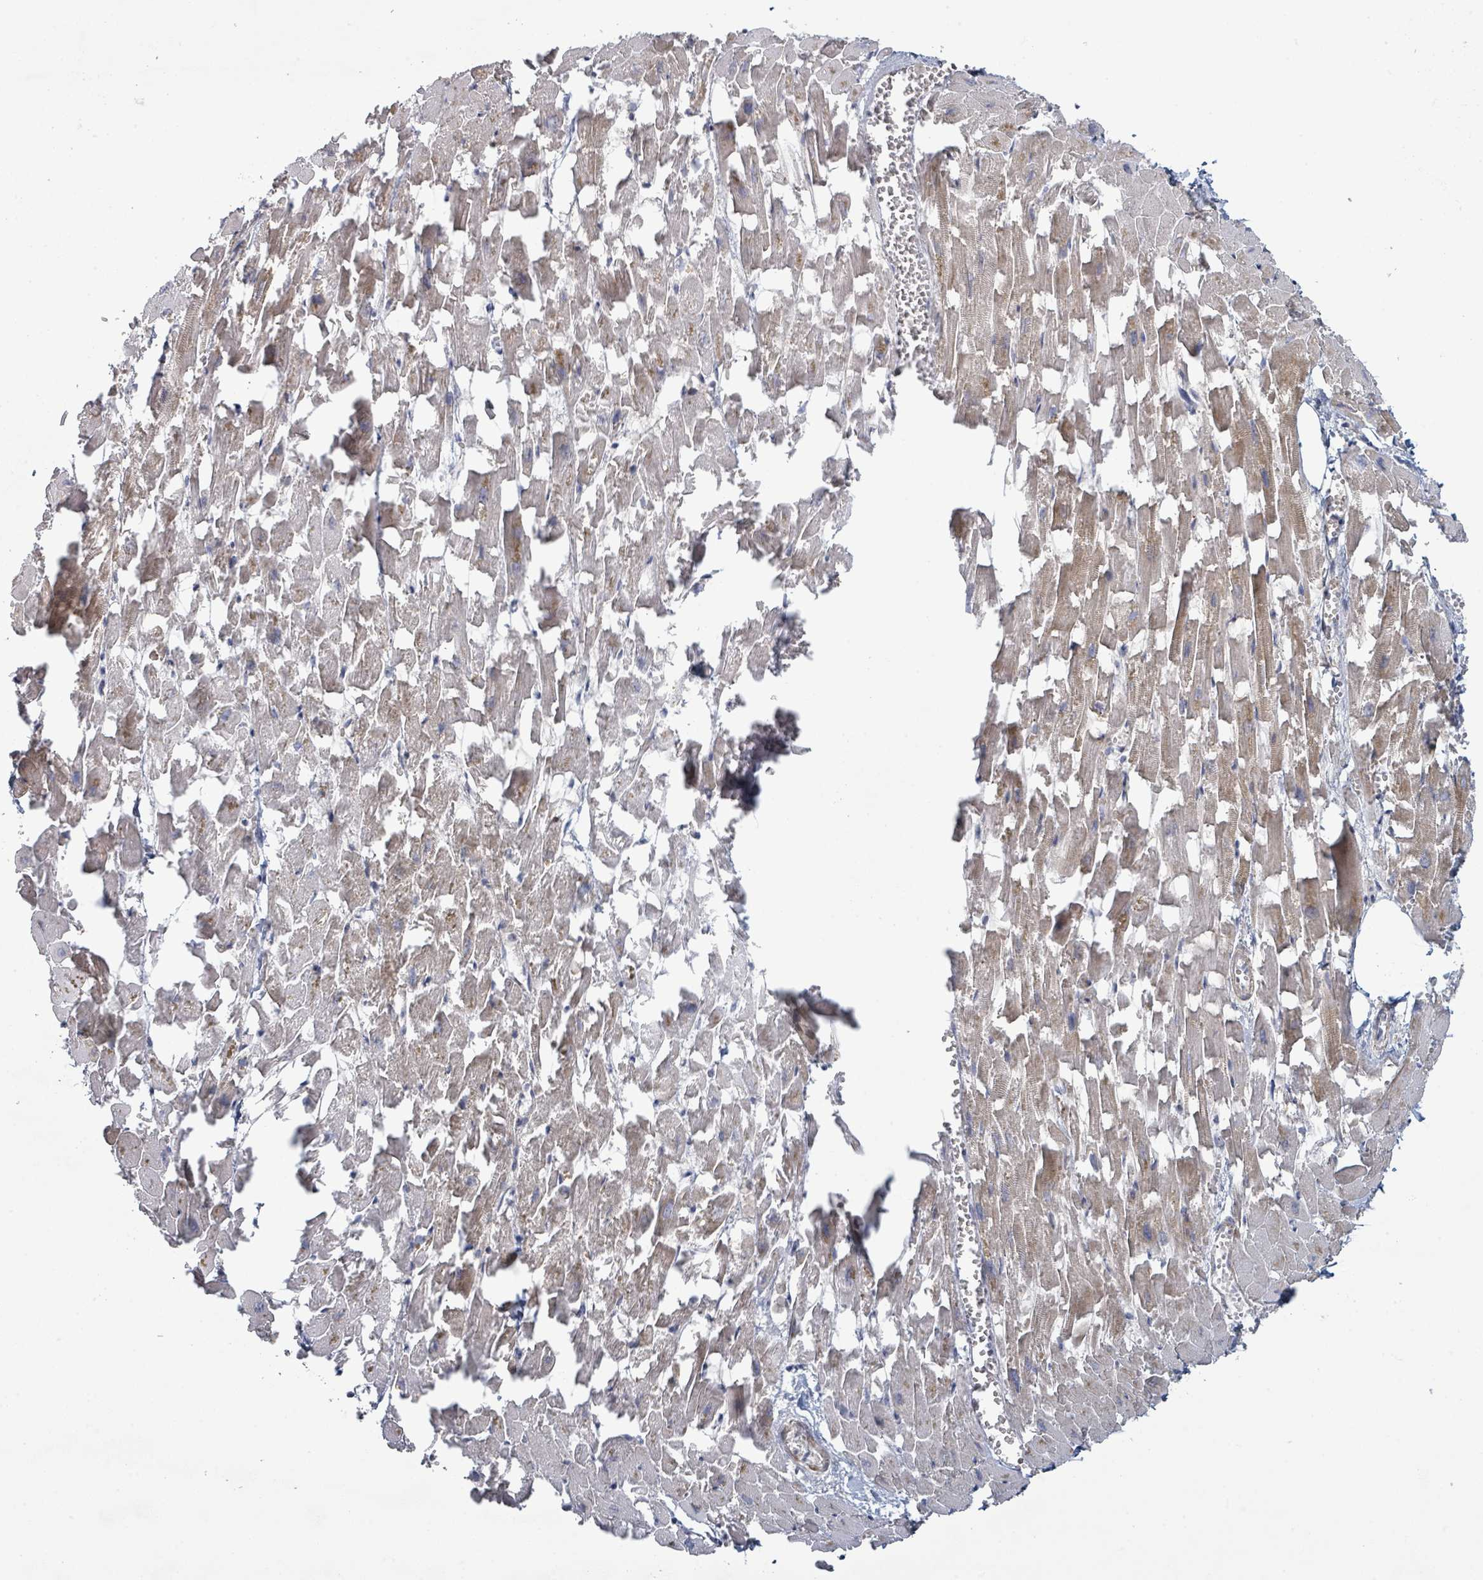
{"staining": {"intensity": "moderate", "quantity": "25%-75%", "location": "cytoplasmic/membranous"}, "tissue": "heart muscle", "cell_type": "Cardiomyocytes", "image_type": "normal", "snomed": [{"axis": "morphology", "description": "Normal tissue, NOS"}, {"axis": "topography", "description": "Heart"}], "caption": "Human heart muscle stained with a protein marker reveals moderate staining in cardiomyocytes.", "gene": "COL5A3", "patient": {"sex": "female", "age": 64}}